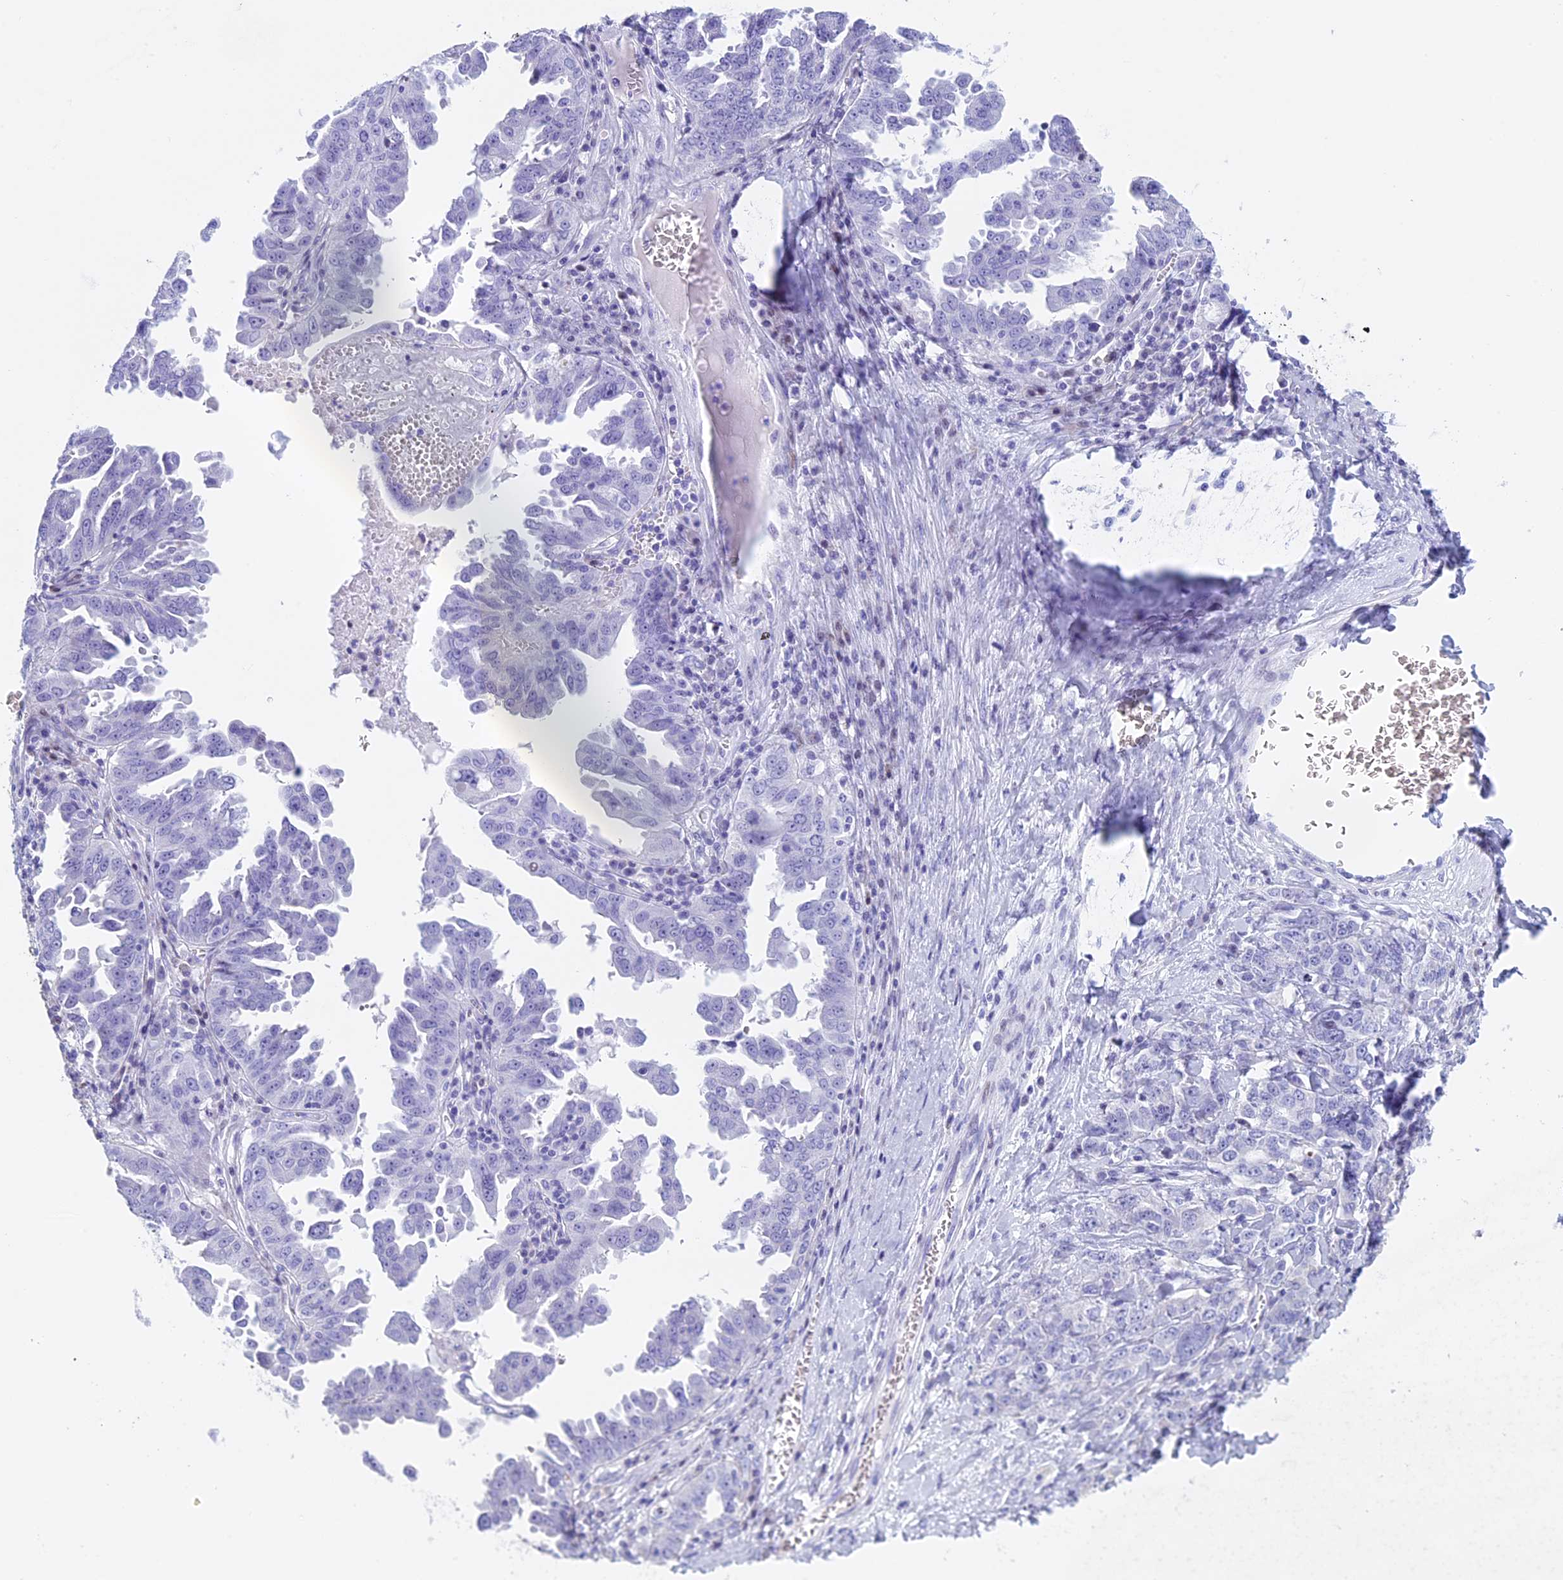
{"staining": {"intensity": "negative", "quantity": "none", "location": "none"}, "tissue": "ovarian cancer", "cell_type": "Tumor cells", "image_type": "cancer", "snomed": [{"axis": "morphology", "description": "Carcinoma, endometroid"}, {"axis": "topography", "description": "Ovary"}], "caption": "Ovarian endometroid carcinoma was stained to show a protein in brown. There is no significant staining in tumor cells. (Immunohistochemistry (ihc), brightfield microscopy, high magnification).", "gene": "KCTD21", "patient": {"sex": "female", "age": 62}}